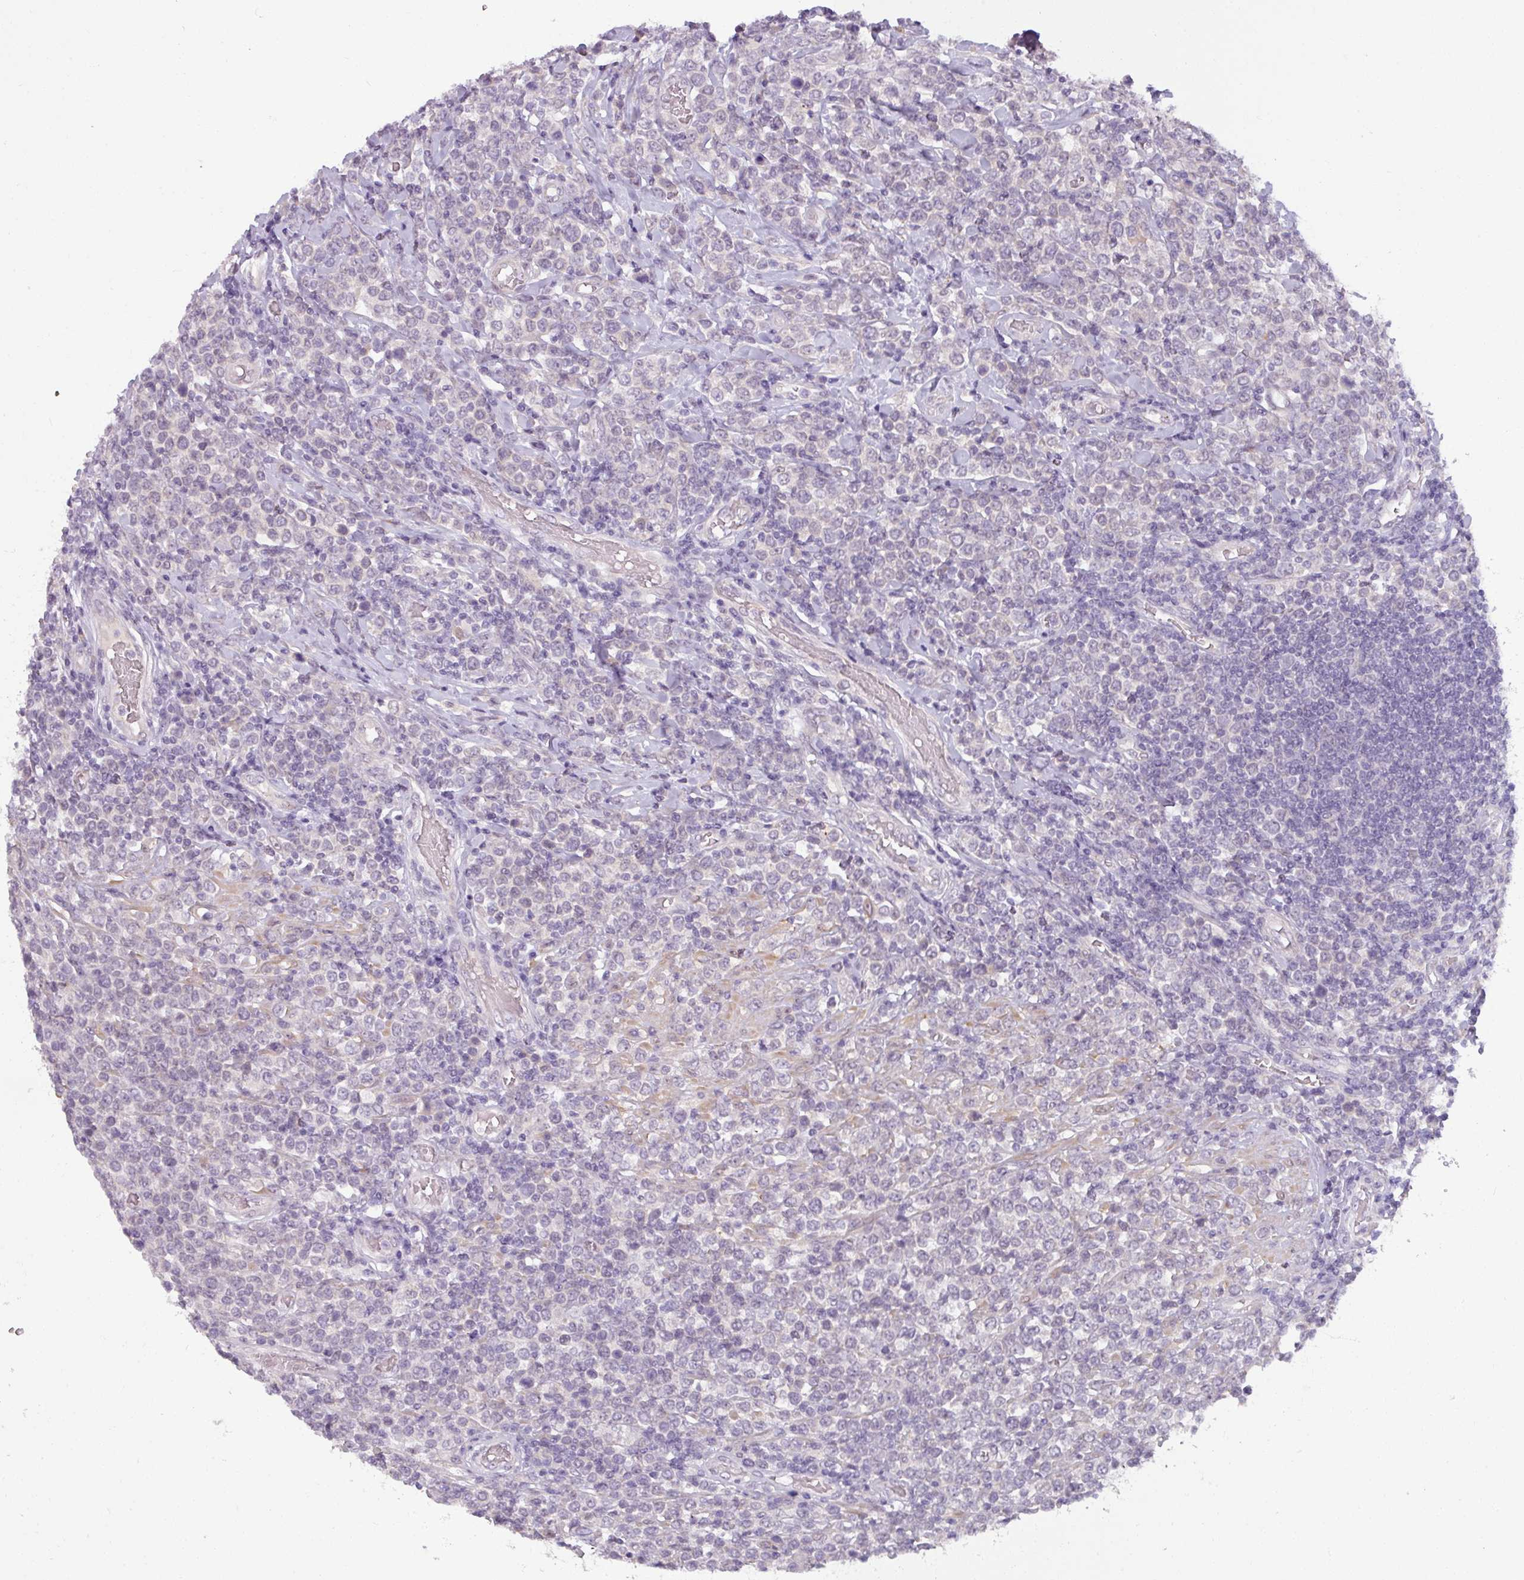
{"staining": {"intensity": "weak", "quantity": "<25%", "location": "nuclear"}, "tissue": "lymphoma", "cell_type": "Tumor cells", "image_type": "cancer", "snomed": [{"axis": "morphology", "description": "Malignant lymphoma, non-Hodgkin's type, High grade"}, {"axis": "topography", "description": "Soft tissue"}], "caption": "DAB (3,3'-diaminobenzidine) immunohistochemical staining of lymphoma reveals no significant staining in tumor cells.", "gene": "UVSSA", "patient": {"sex": "female", "age": 56}}